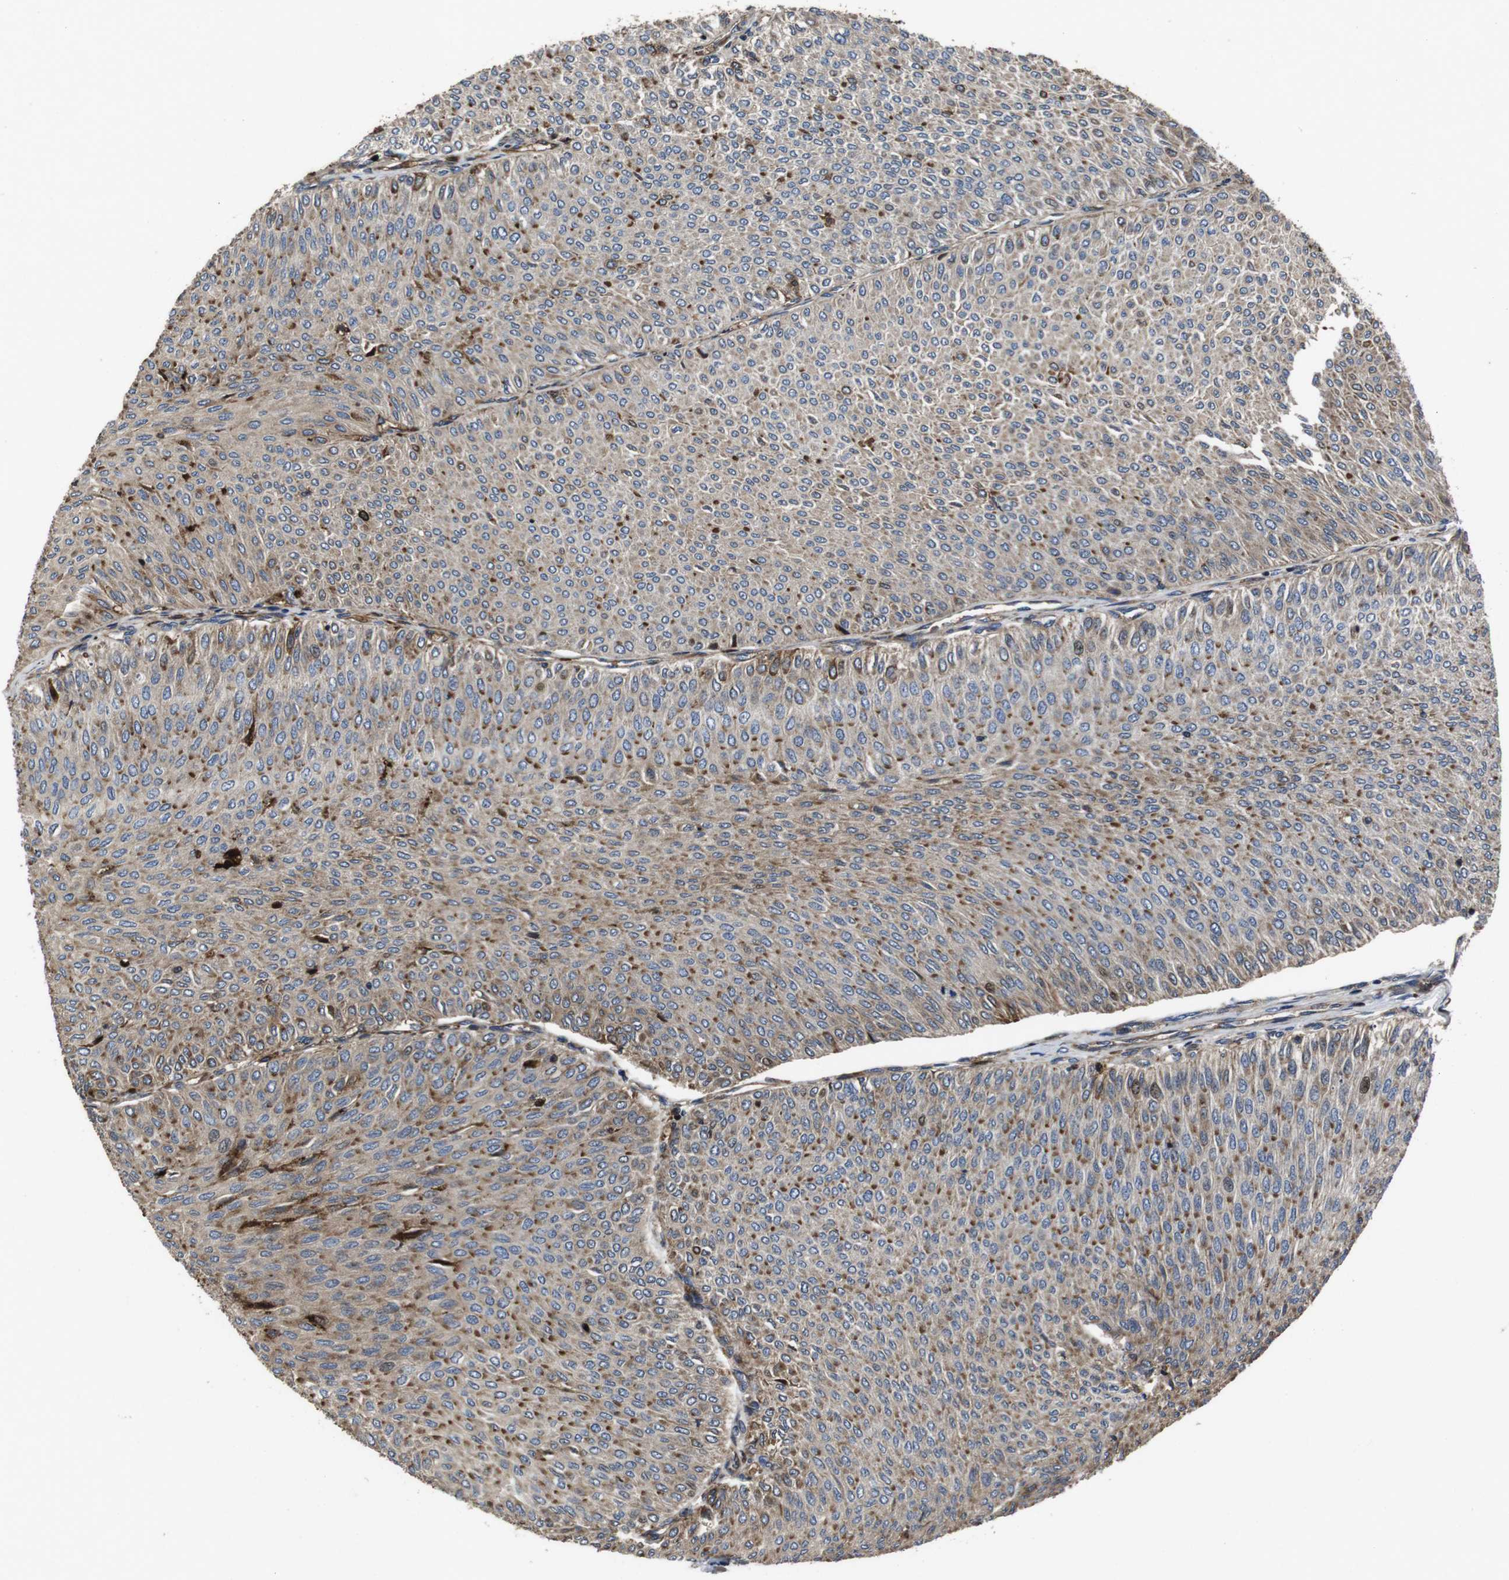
{"staining": {"intensity": "moderate", "quantity": ">75%", "location": "cytoplasmic/membranous"}, "tissue": "urothelial cancer", "cell_type": "Tumor cells", "image_type": "cancer", "snomed": [{"axis": "morphology", "description": "Urothelial carcinoma, Low grade"}, {"axis": "topography", "description": "Urinary bladder"}], "caption": "Immunohistochemical staining of human low-grade urothelial carcinoma demonstrates medium levels of moderate cytoplasmic/membranous staining in approximately >75% of tumor cells.", "gene": "SMYD3", "patient": {"sex": "male", "age": 78}}